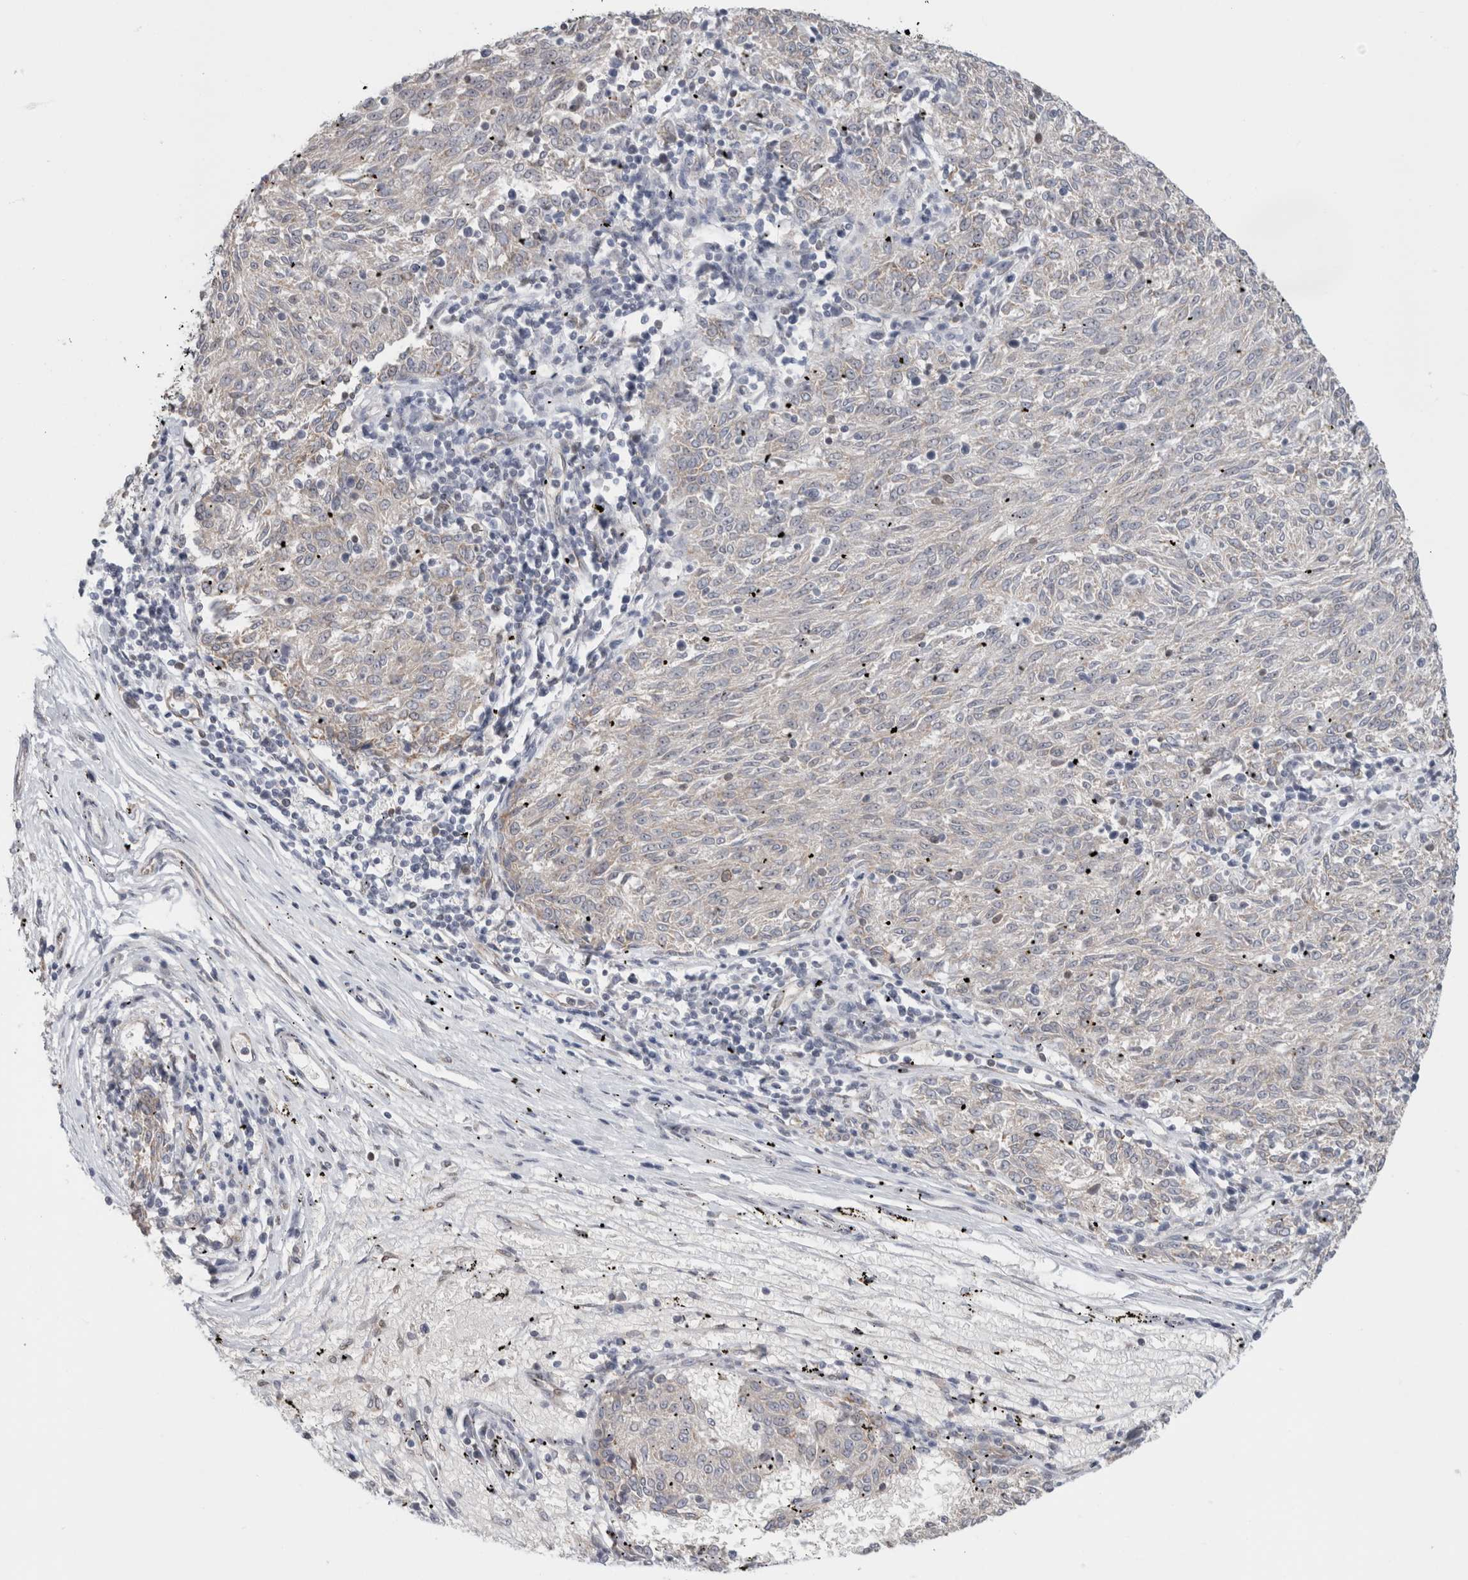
{"staining": {"intensity": "negative", "quantity": "none", "location": "none"}, "tissue": "melanoma", "cell_type": "Tumor cells", "image_type": "cancer", "snomed": [{"axis": "morphology", "description": "Malignant melanoma, NOS"}, {"axis": "topography", "description": "Skin"}], "caption": "Malignant melanoma stained for a protein using immunohistochemistry (IHC) reveals no expression tumor cells.", "gene": "RBMX2", "patient": {"sex": "female", "age": 72}}